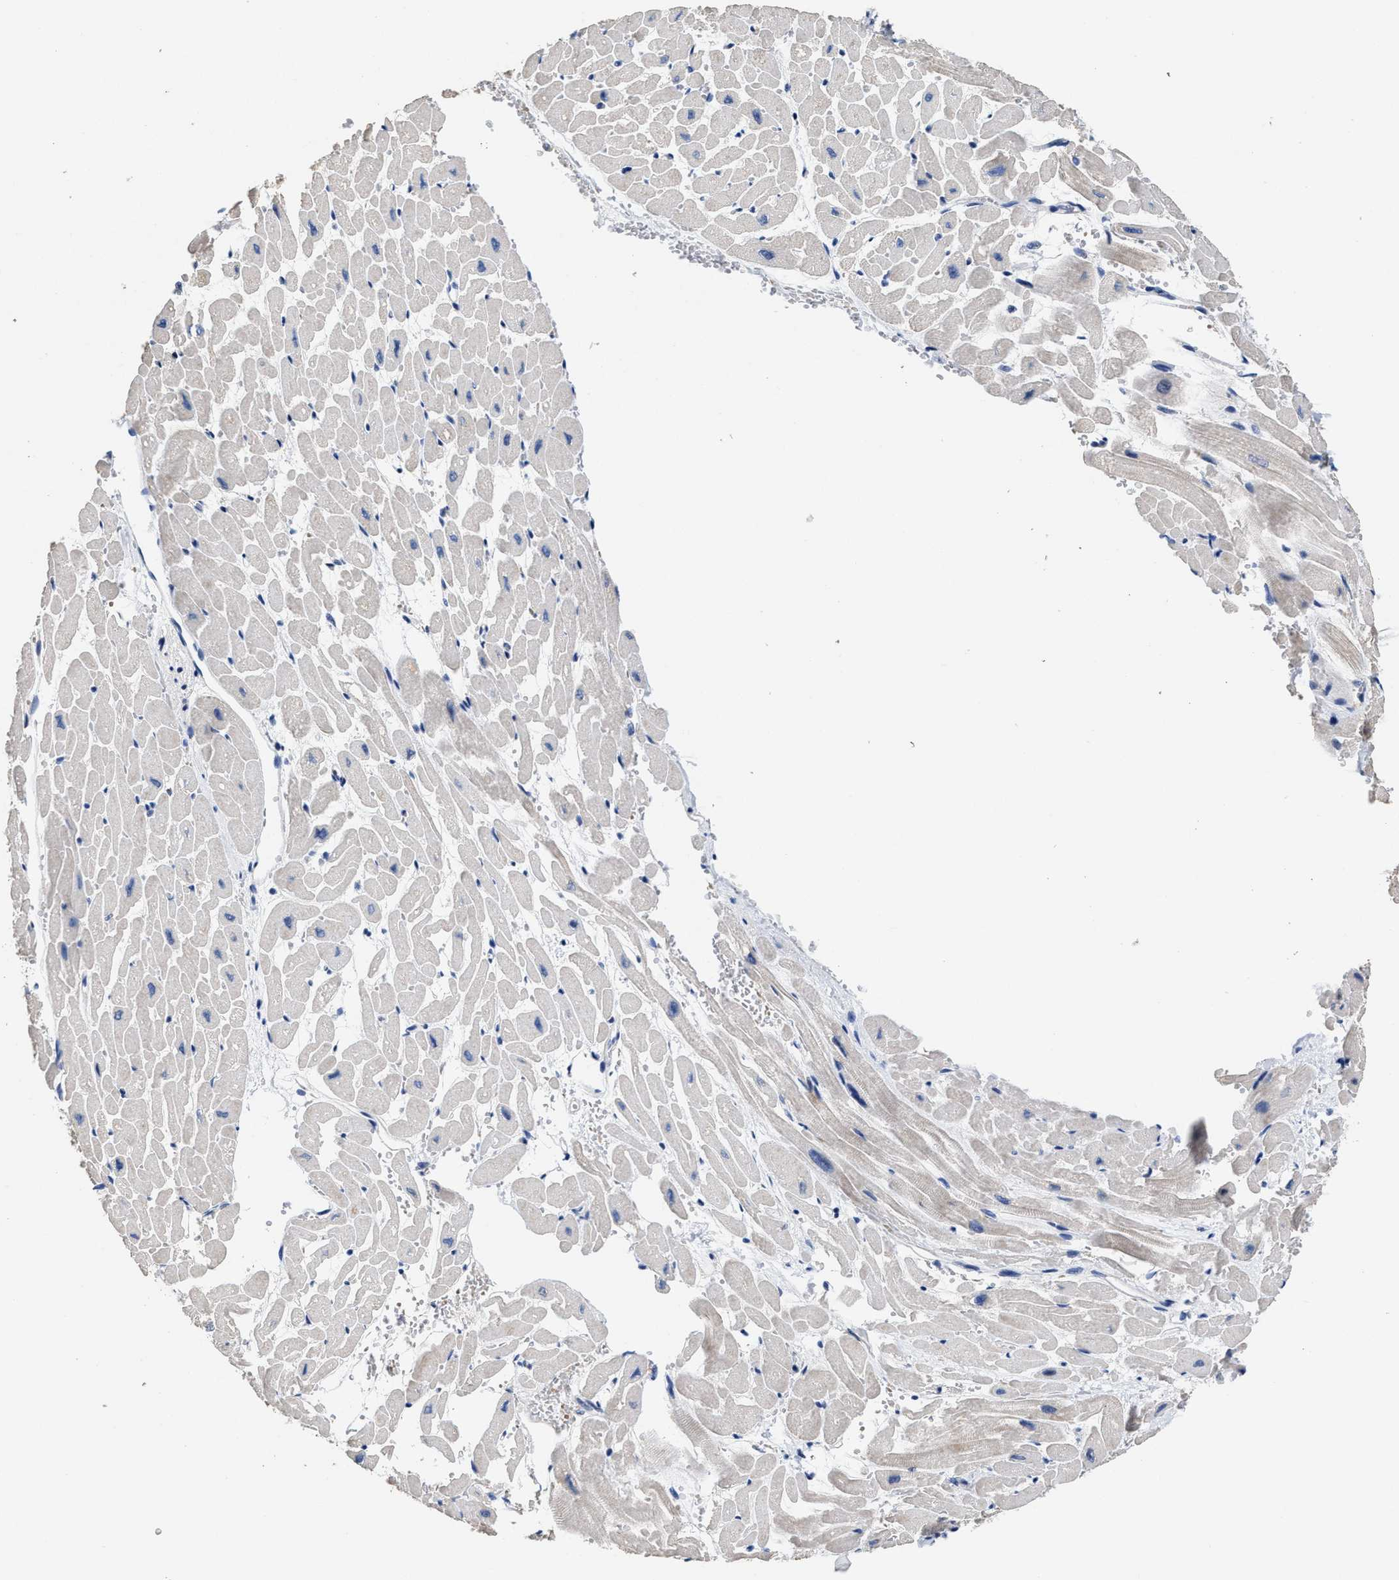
{"staining": {"intensity": "negative", "quantity": "none", "location": "none"}, "tissue": "heart muscle", "cell_type": "Cardiomyocytes", "image_type": "normal", "snomed": [{"axis": "morphology", "description": "Normal tissue, NOS"}, {"axis": "topography", "description": "Heart"}], "caption": "Human heart muscle stained for a protein using IHC displays no expression in cardiomyocytes.", "gene": "ZFAT", "patient": {"sex": "male", "age": 45}}